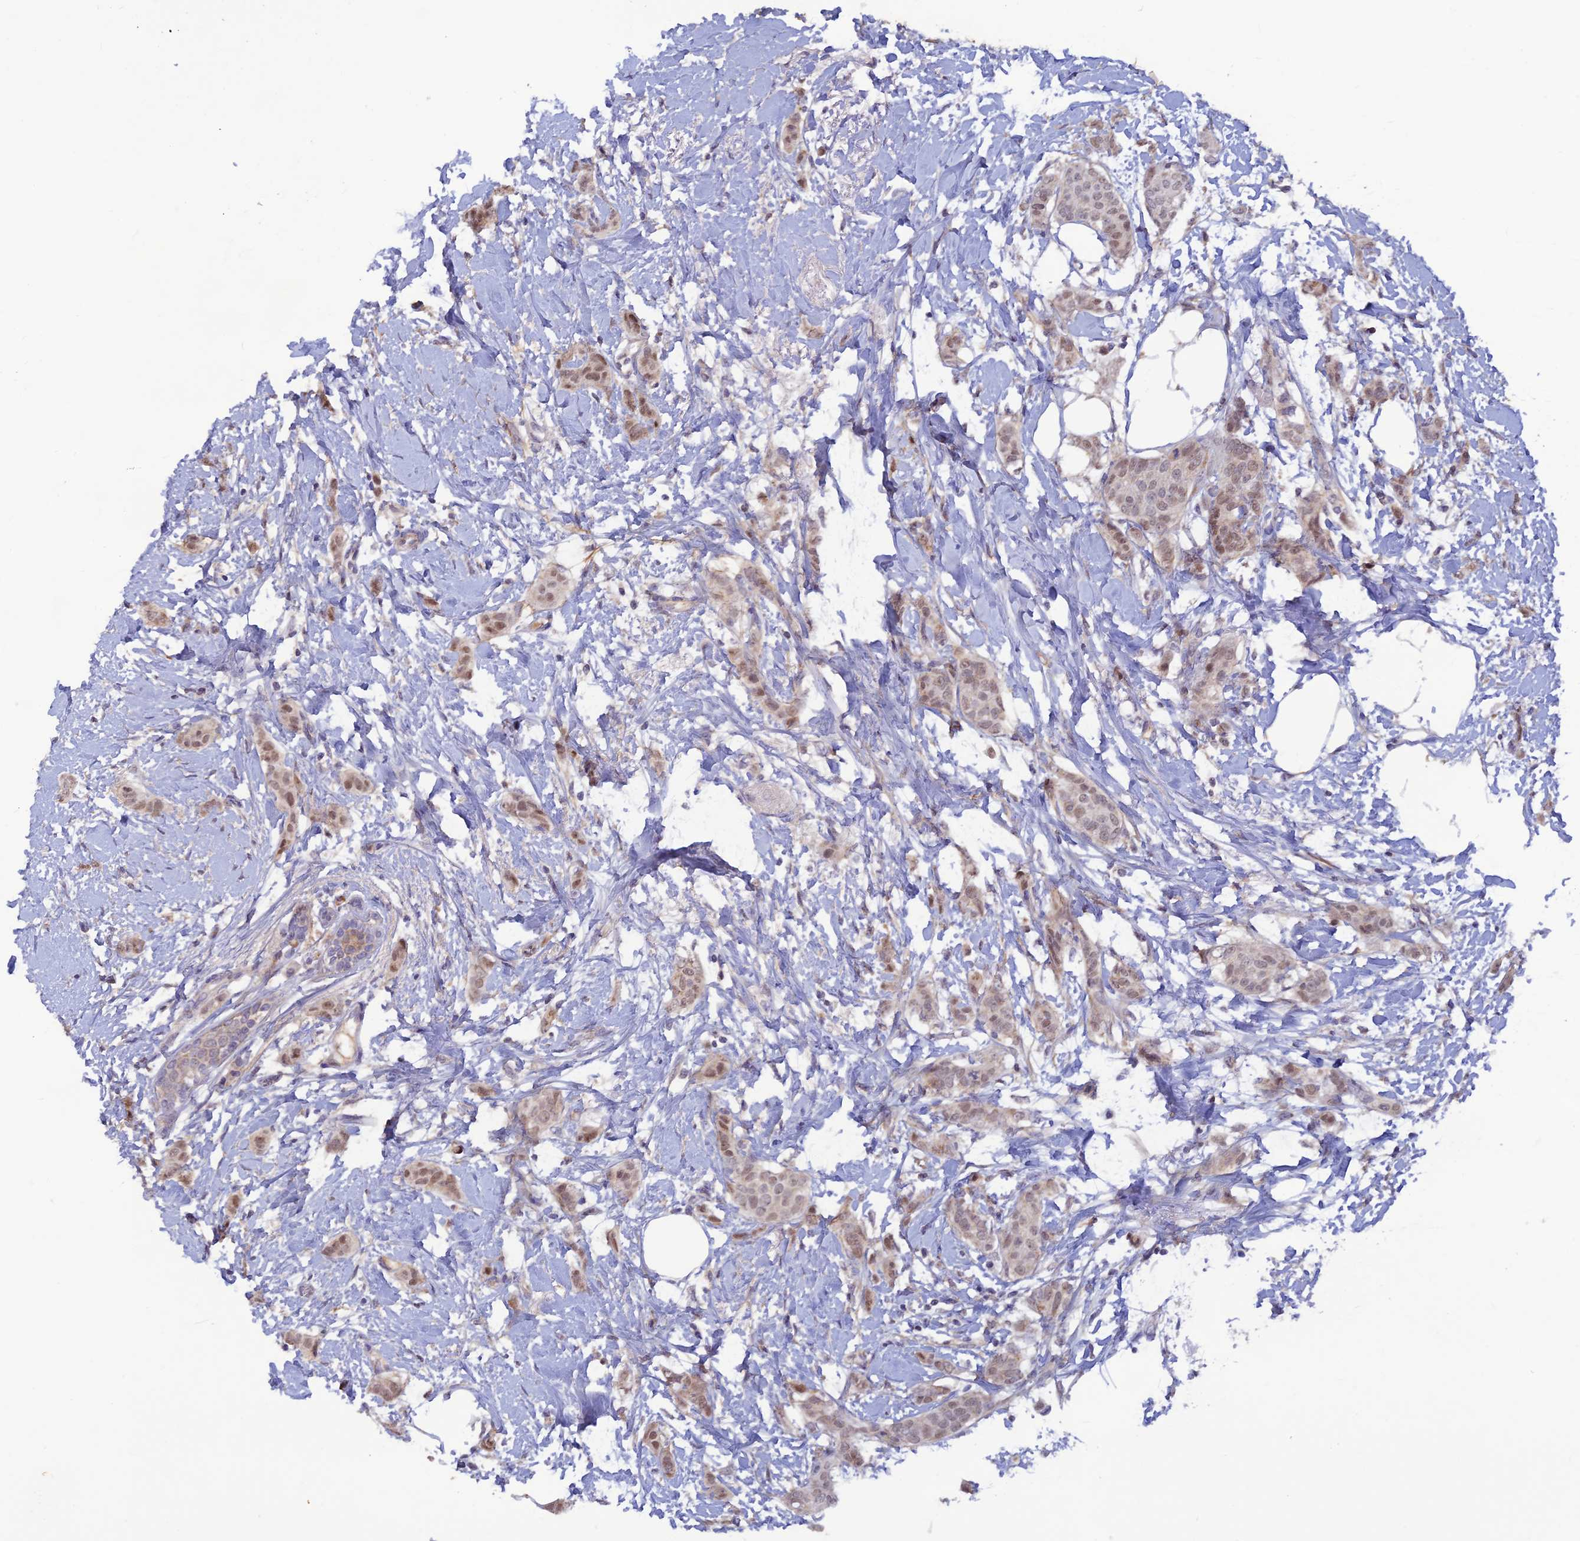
{"staining": {"intensity": "moderate", "quantity": ">75%", "location": "nuclear"}, "tissue": "breast cancer", "cell_type": "Tumor cells", "image_type": "cancer", "snomed": [{"axis": "morphology", "description": "Duct carcinoma"}, {"axis": "topography", "description": "Breast"}], "caption": "High-magnification brightfield microscopy of breast intraductal carcinoma stained with DAB (brown) and counterstained with hematoxylin (blue). tumor cells exhibit moderate nuclear expression is appreciated in approximately>75% of cells. (DAB (3,3'-diaminobenzidine) IHC with brightfield microscopy, high magnification).", "gene": "FASTKD5", "patient": {"sex": "female", "age": 72}}